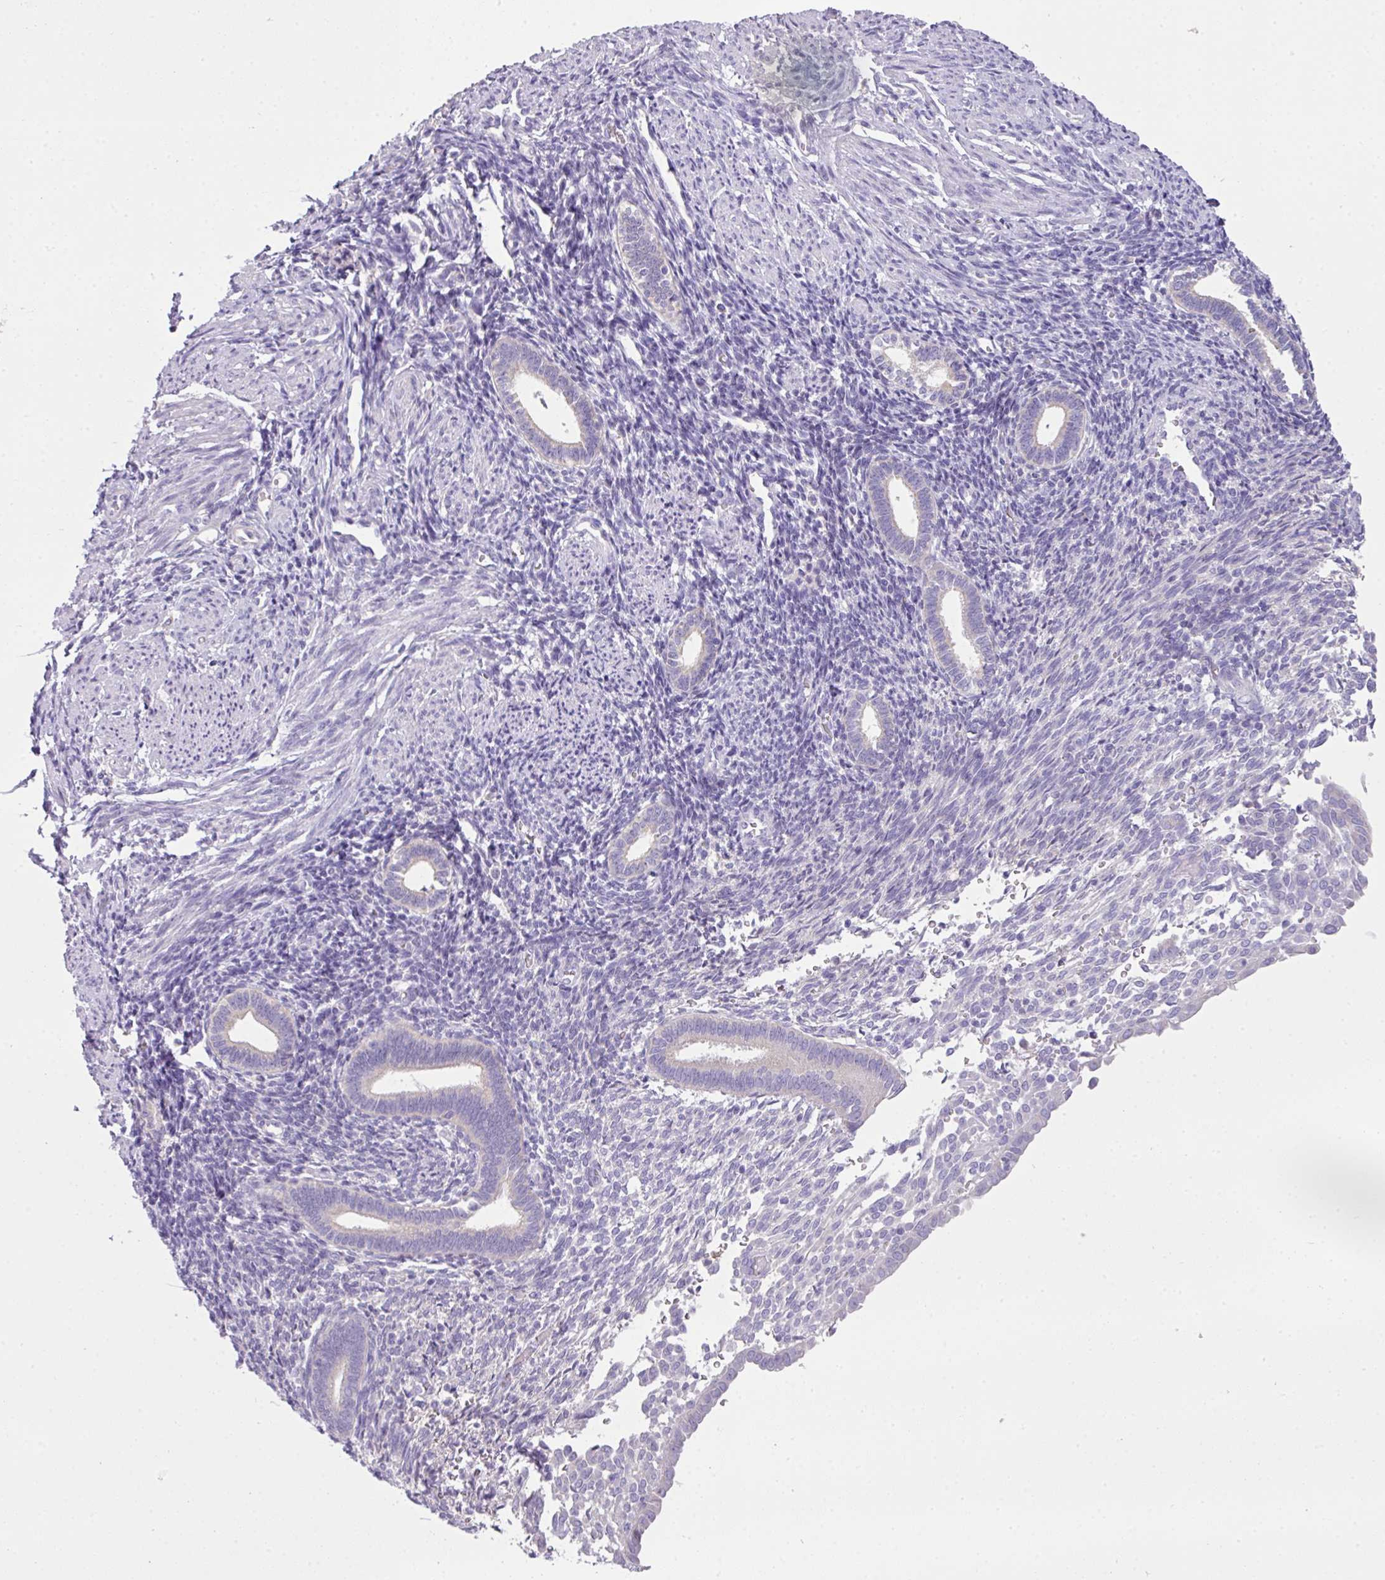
{"staining": {"intensity": "negative", "quantity": "none", "location": "none"}, "tissue": "endometrium", "cell_type": "Cells in endometrial stroma", "image_type": "normal", "snomed": [{"axis": "morphology", "description": "Normal tissue, NOS"}, {"axis": "topography", "description": "Endometrium"}], "caption": "Endometrium was stained to show a protein in brown. There is no significant staining in cells in endometrial stroma.", "gene": "OR6C6", "patient": {"sex": "female", "age": 32}}